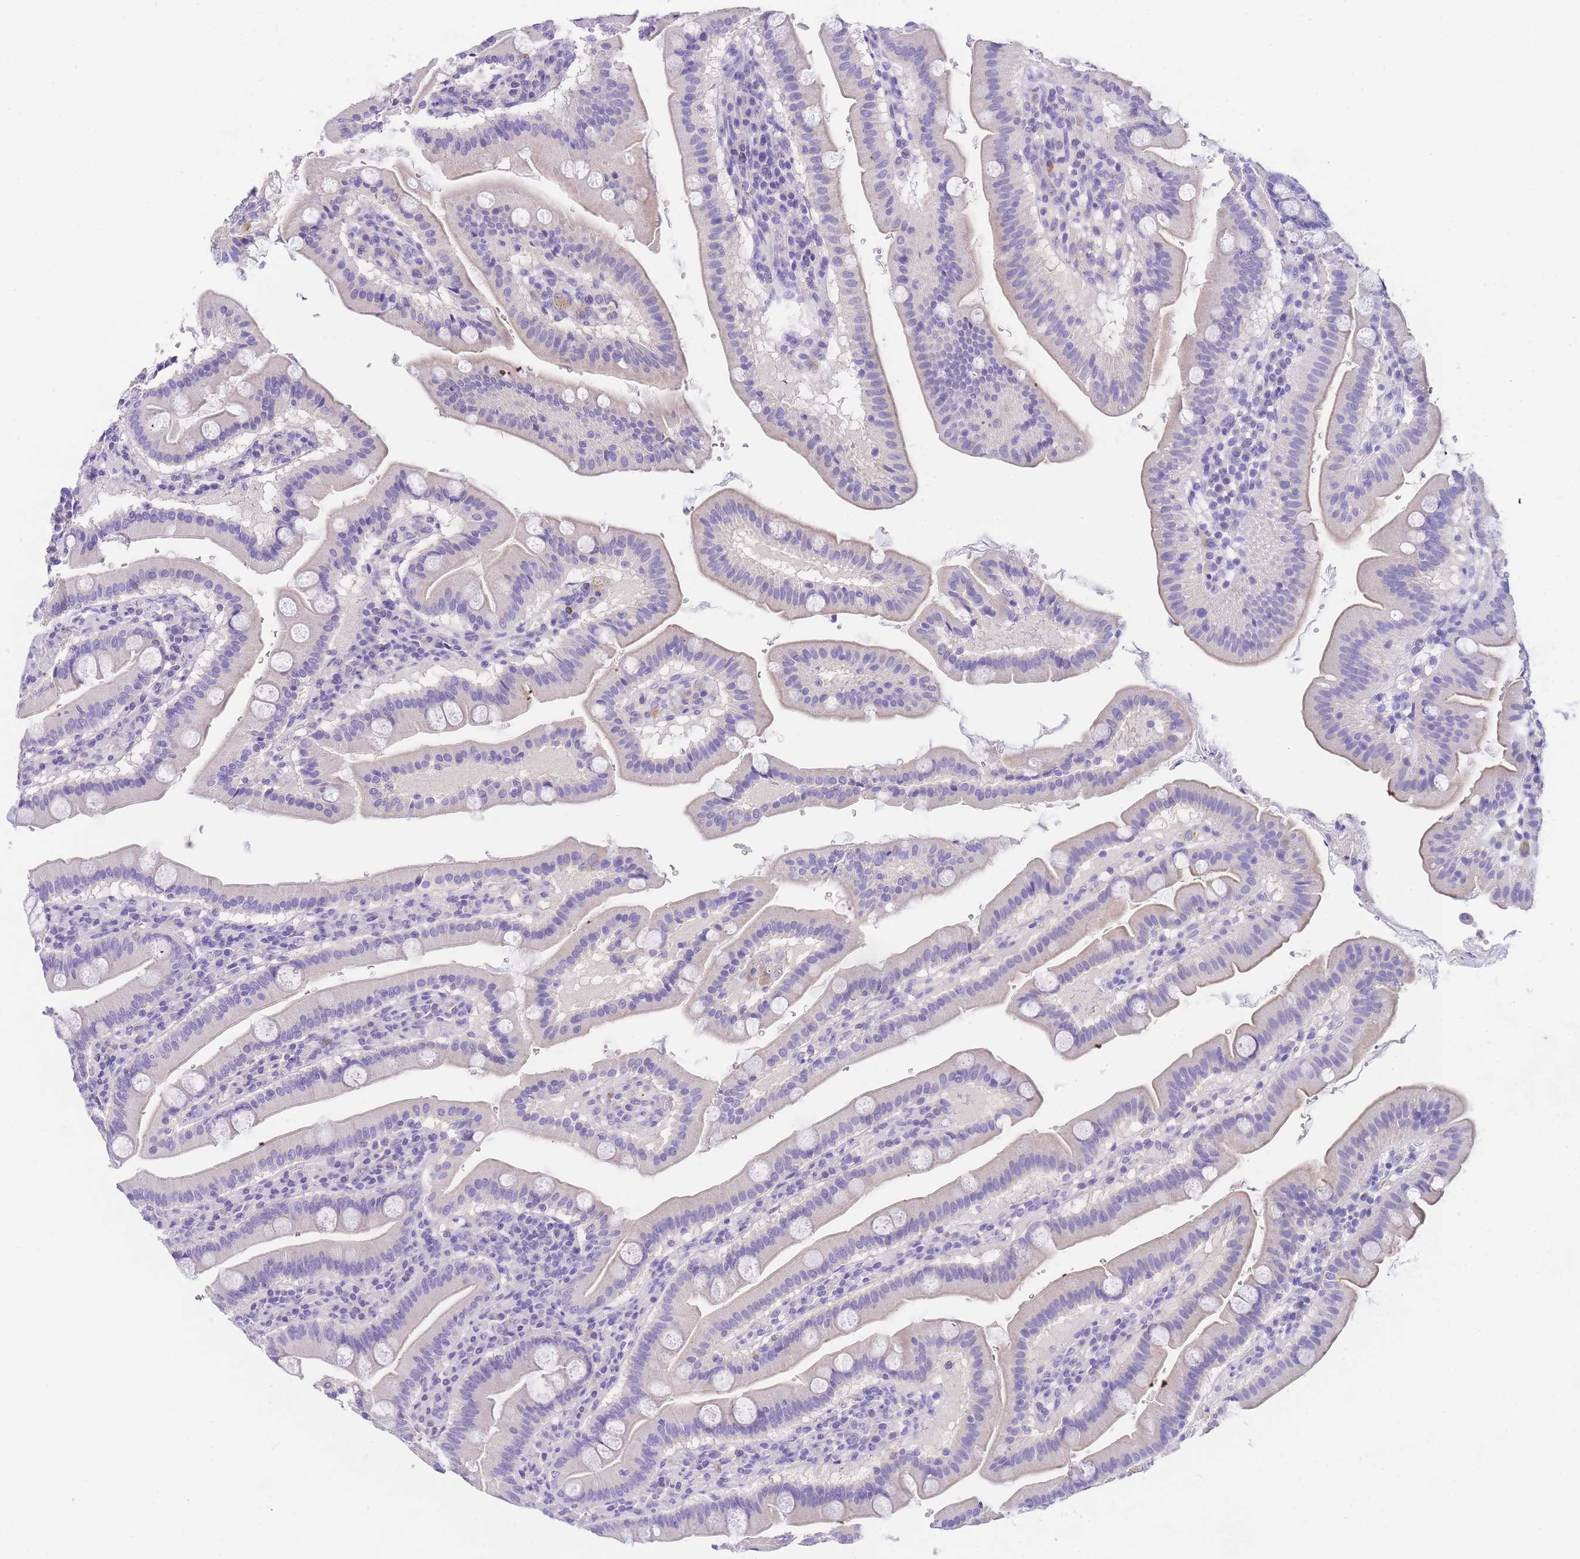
{"staining": {"intensity": "negative", "quantity": "none", "location": "none"}, "tissue": "duodenum", "cell_type": "Glandular cells", "image_type": "normal", "snomed": [{"axis": "morphology", "description": "Normal tissue, NOS"}, {"axis": "morphology", "description": "Adenocarcinoma, NOS"}, {"axis": "topography", "description": "Pancreas"}, {"axis": "topography", "description": "Duodenum"}], "caption": "Glandular cells show no significant protein staining in unremarkable duodenum. (DAB (3,3'-diaminobenzidine) immunohistochemistry (IHC) with hematoxylin counter stain).", "gene": "EPN2", "patient": {"sex": "male", "age": 50}}